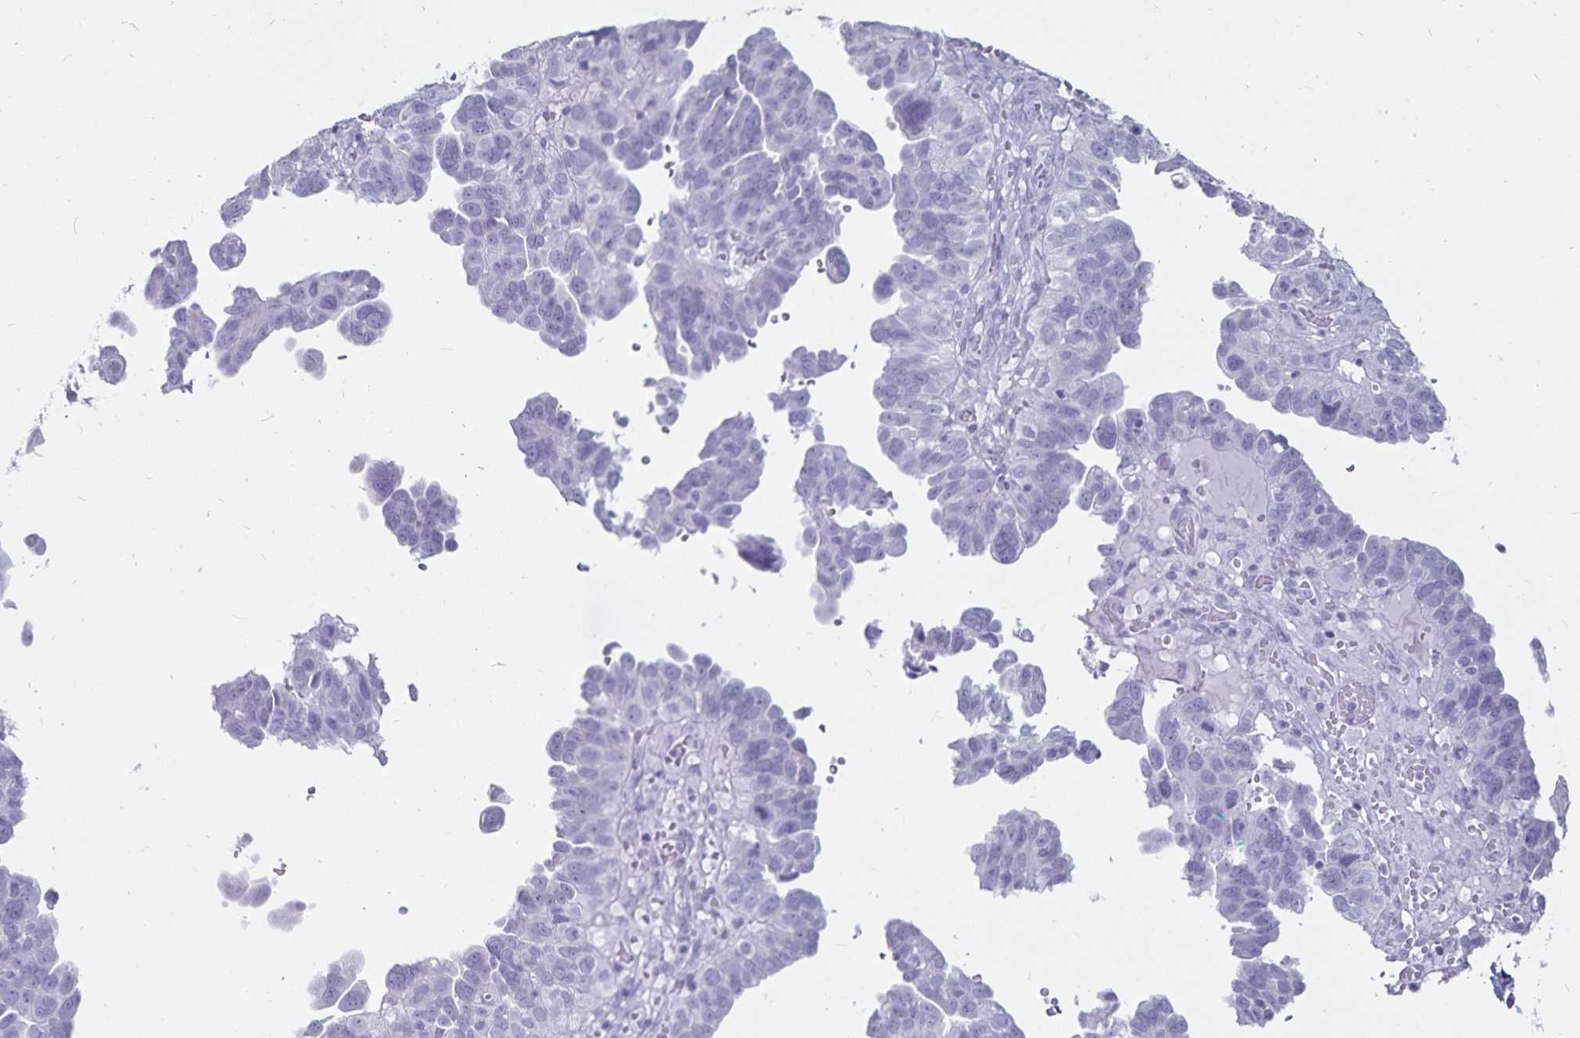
{"staining": {"intensity": "negative", "quantity": "none", "location": "none"}, "tissue": "ovarian cancer", "cell_type": "Tumor cells", "image_type": "cancer", "snomed": [{"axis": "morphology", "description": "Cystadenocarcinoma, serous, NOS"}, {"axis": "topography", "description": "Ovary"}], "caption": "A high-resolution micrograph shows immunohistochemistry staining of ovarian cancer, which displays no significant expression in tumor cells.", "gene": "DEFA6", "patient": {"sex": "female", "age": 64}}